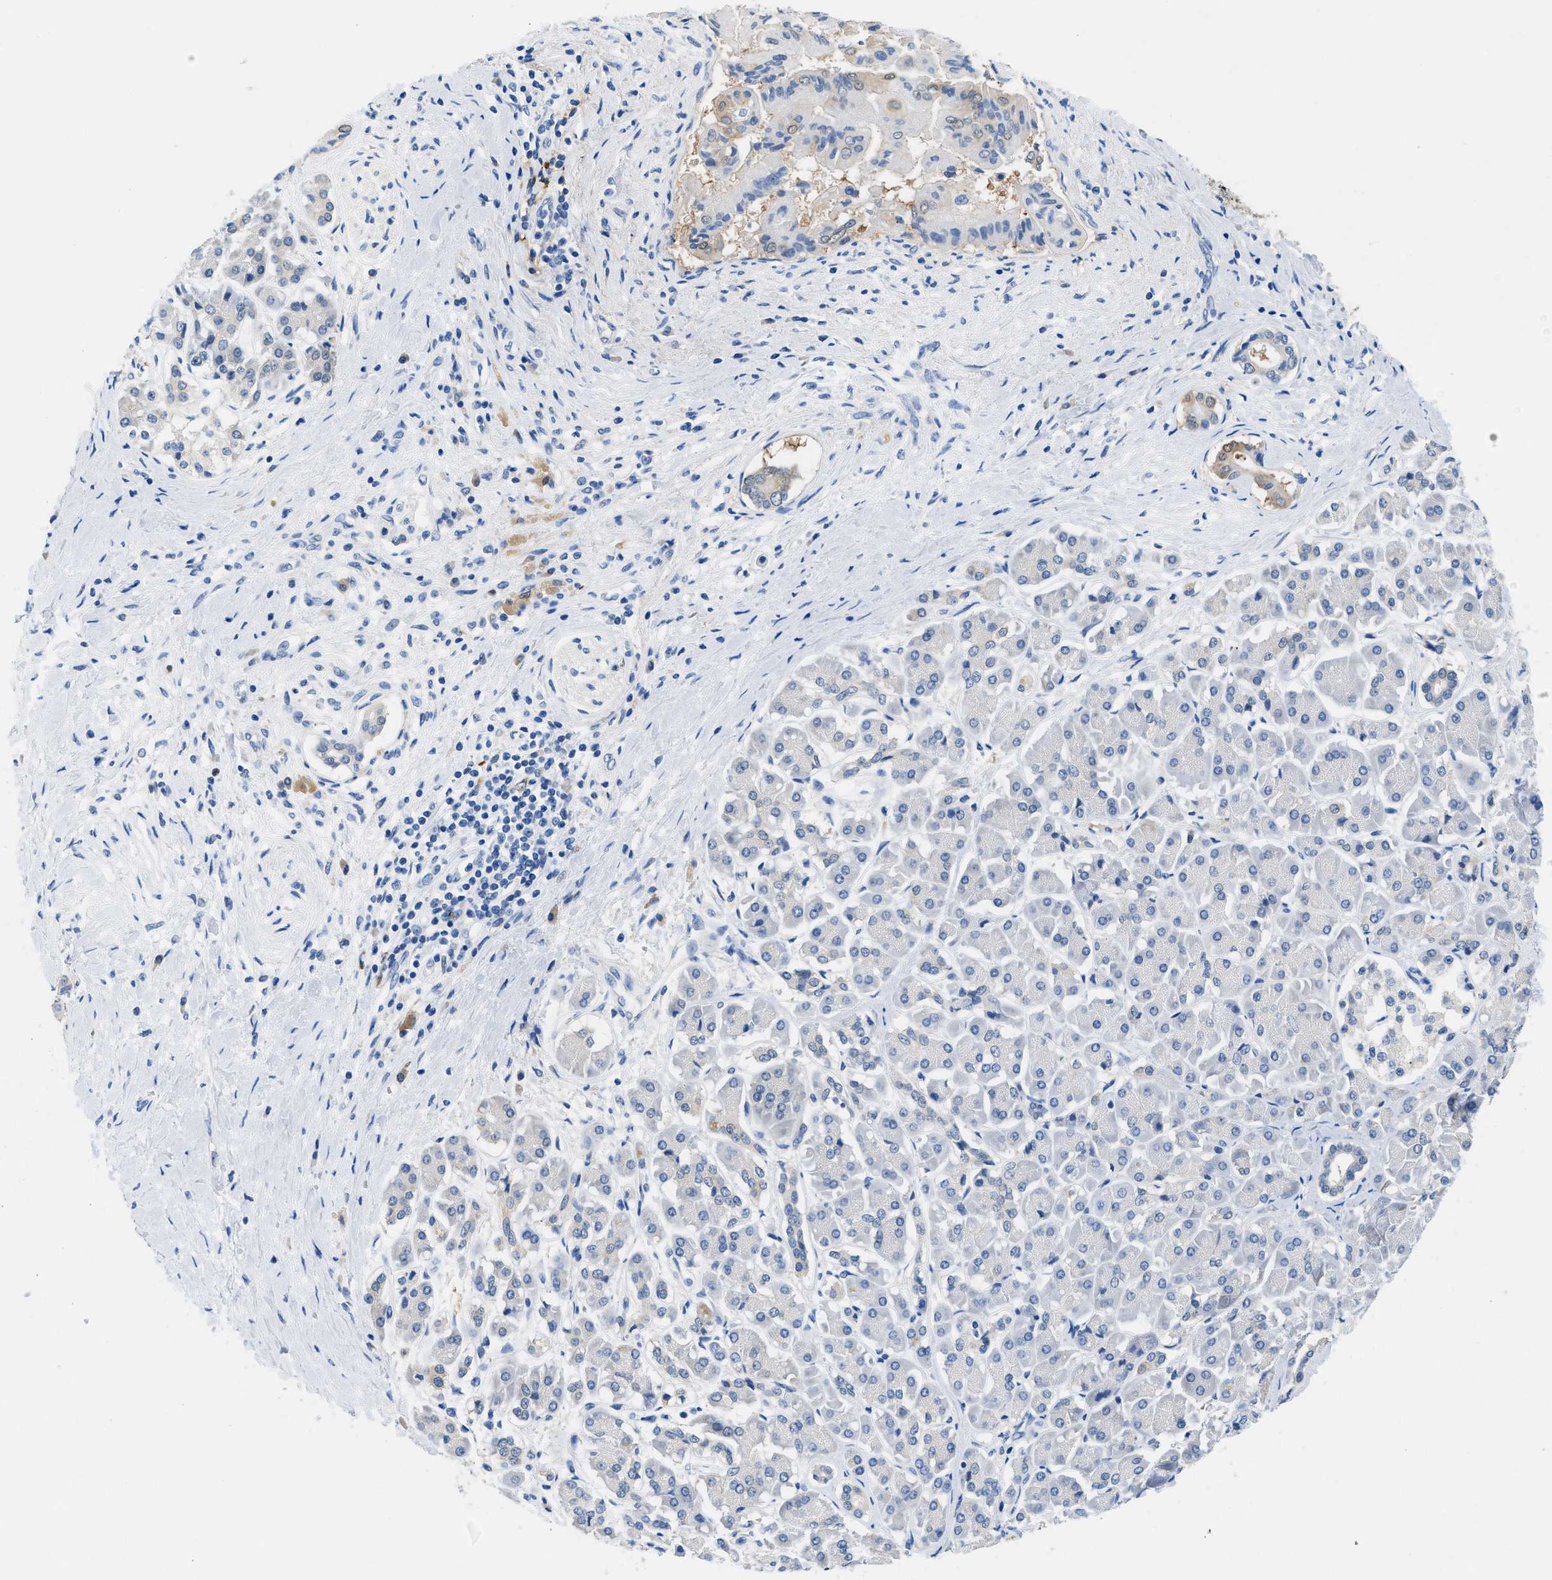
{"staining": {"intensity": "negative", "quantity": "none", "location": "none"}, "tissue": "pancreatic cancer", "cell_type": "Tumor cells", "image_type": "cancer", "snomed": [{"axis": "morphology", "description": "Adenocarcinoma, NOS"}, {"axis": "topography", "description": "Pancreas"}], "caption": "This is an IHC photomicrograph of human pancreatic cancer. There is no staining in tumor cells.", "gene": "FADS6", "patient": {"sex": "male", "age": 55}}